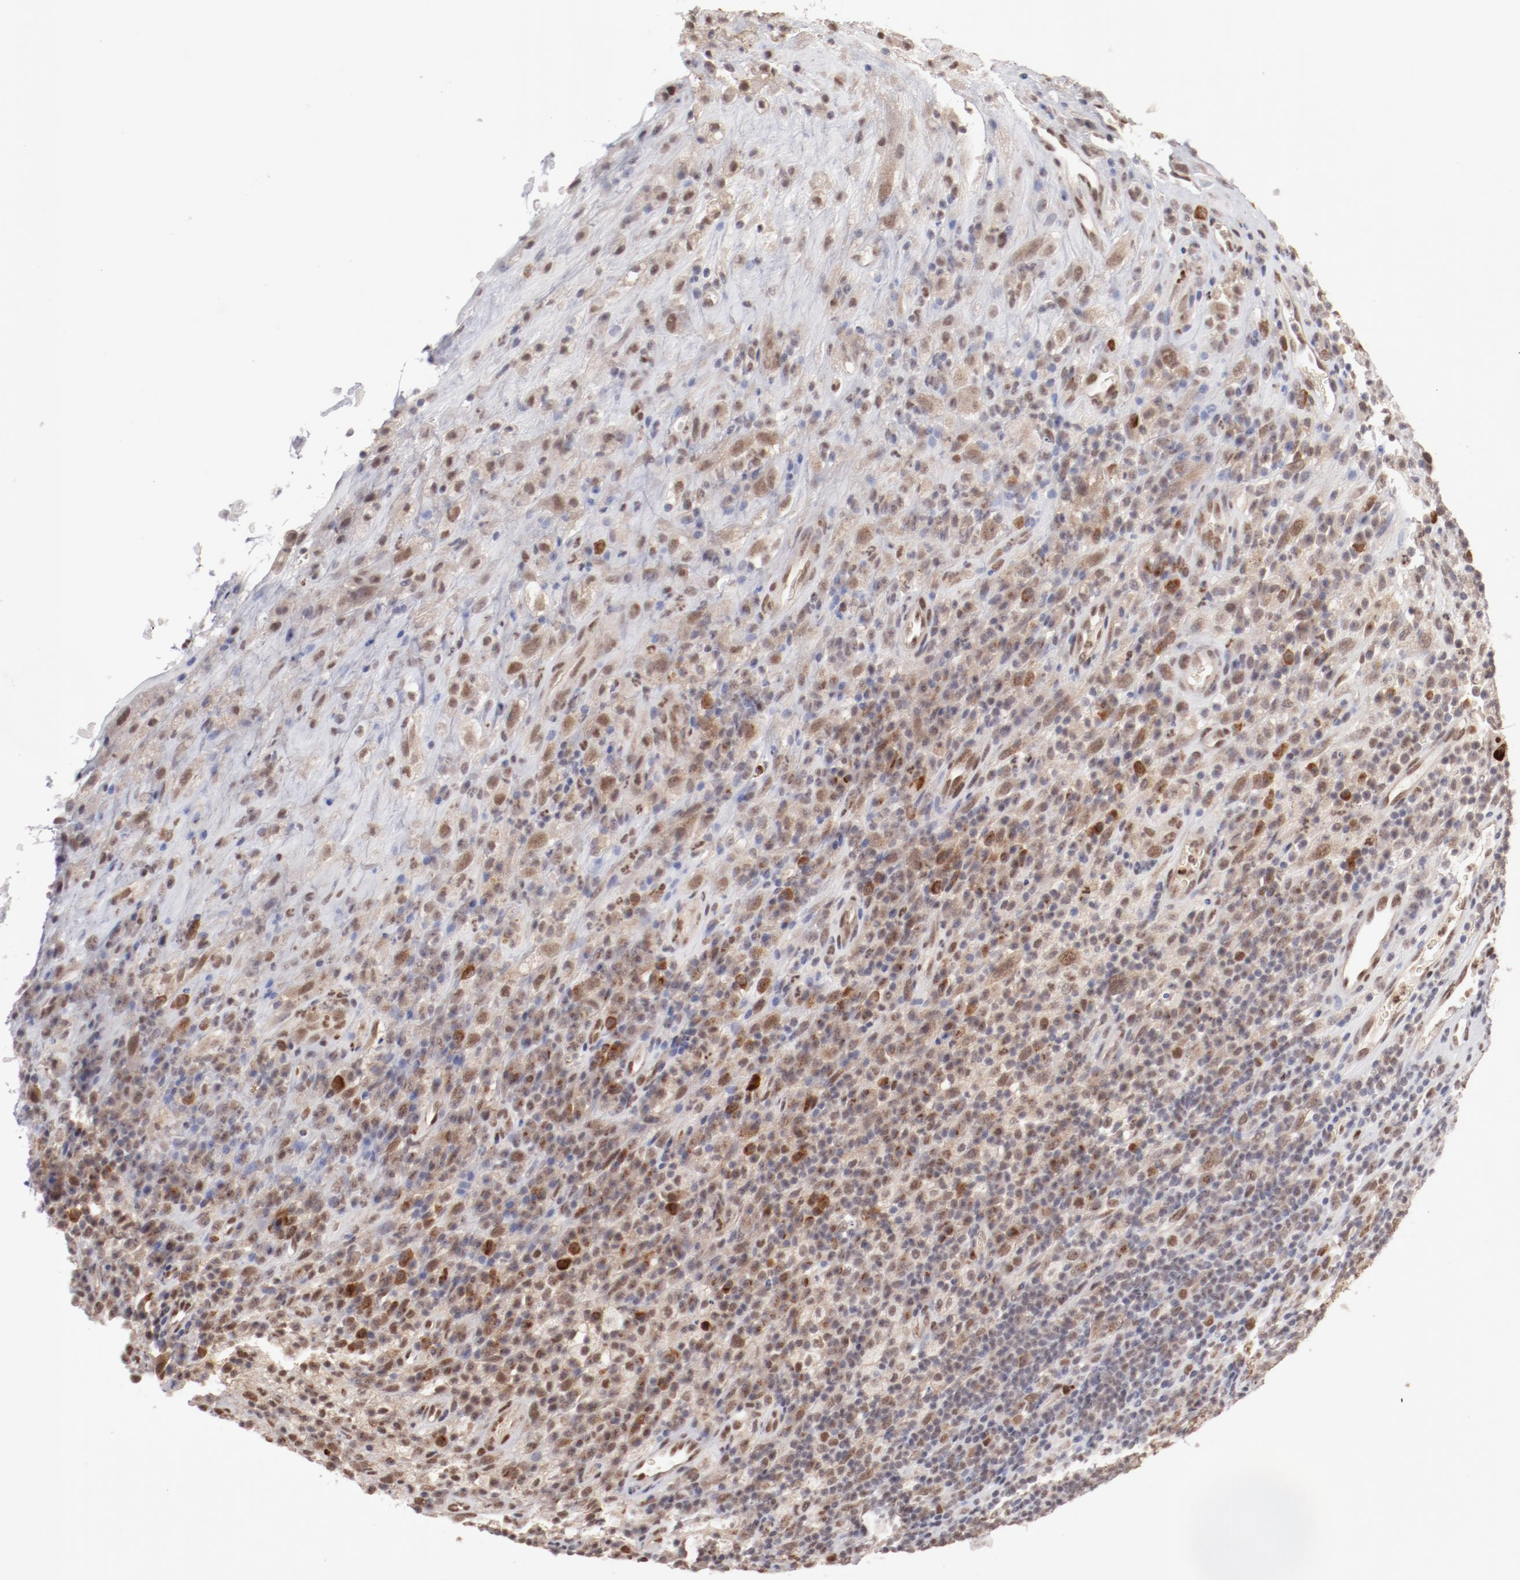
{"staining": {"intensity": "moderate", "quantity": ">75%", "location": "cytoplasmic/membranous,nuclear"}, "tissue": "testis cancer", "cell_type": "Tumor cells", "image_type": "cancer", "snomed": [{"axis": "morphology", "description": "Necrosis, NOS"}, {"axis": "morphology", "description": "Carcinoma, Embryonal, NOS"}, {"axis": "topography", "description": "Testis"}], "caption": "Immunohistochemical staining of human testis cancer demonstrates medium levels of moderate cytoplasmic/membranous and nuclear staining in about >75% of tumor cells. (brown staining indicates protein expression, while blue staining denotes nuclei).", "gene": "NFE2", "patient": {"sex": "male", "age": 19}}